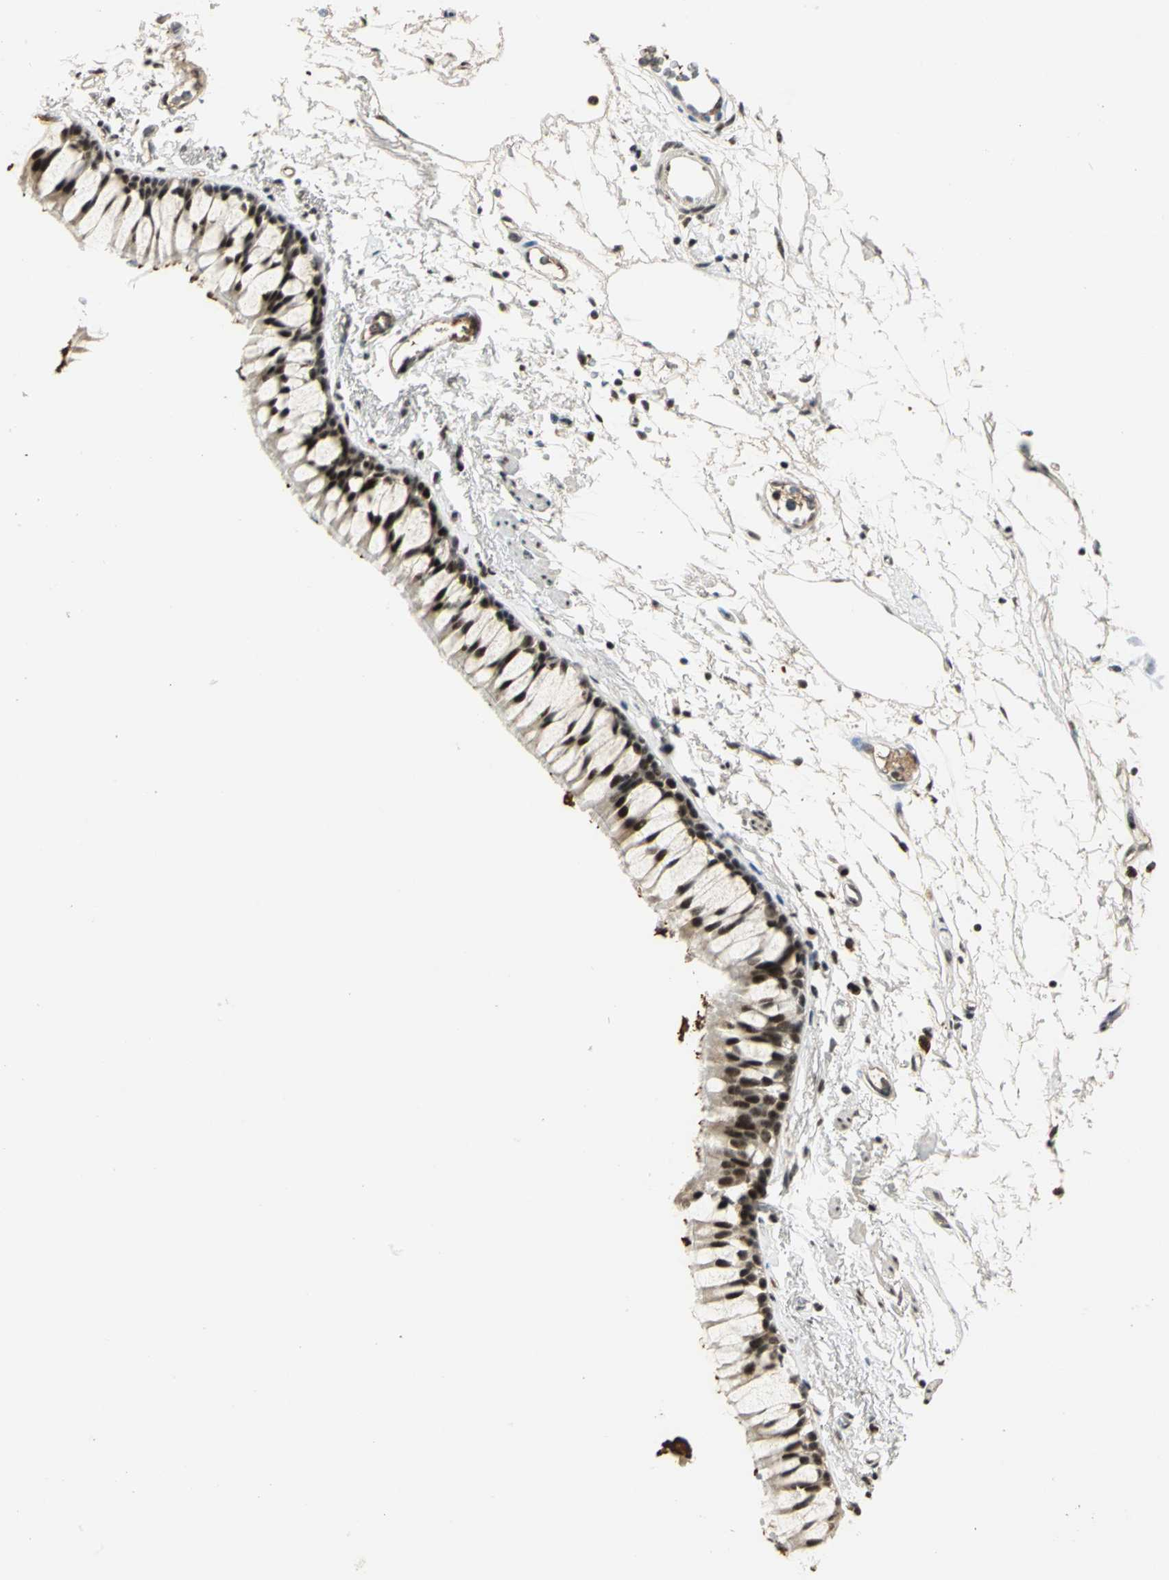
{"staining": {"intensity": "strong", "quantity": ">75%", "location": "nuclear"}, "tissue": "bronchus", "cell_type": "Respiratory epithelial cells", "image_type": "normal", "snomed": [{"axis": "morphology", "description": "Normal tissue, NOS"}, {"axis": "topography", "description": "Bronchus"}], "caption": "This is an image of immunohistochemistry (IHC) staining of normal bronchus, which shows strong staining in the nuclear of respiratory epithelial cells.", "gene": "CCNT1", "patient": {"sex": "female", "age": 73}}